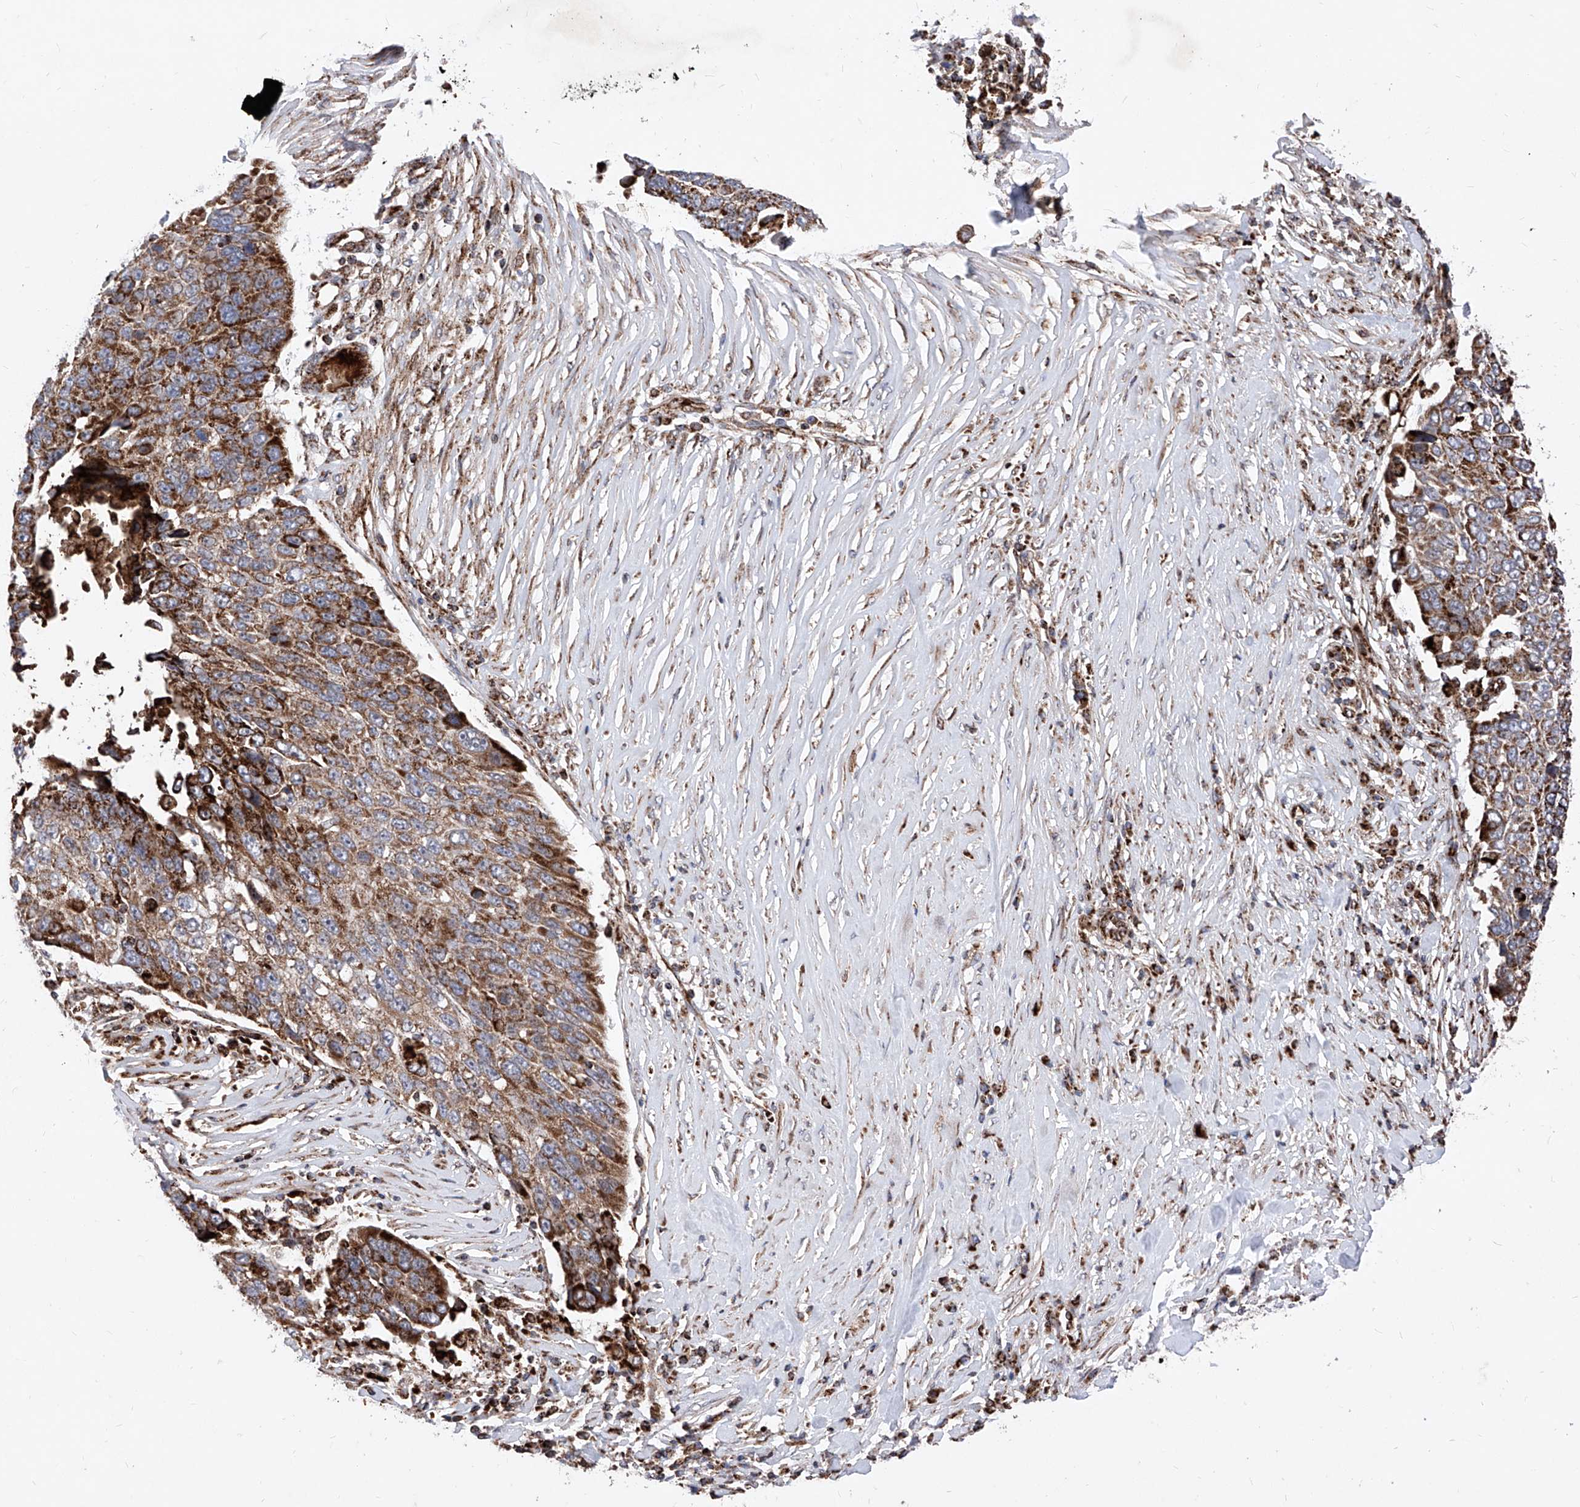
{"staining": {"intensity": "strong", "quantity": ">75%", "location": "cytoplasmic/membranous"}, "tissue": "lung cancer", "cell_type": "Tumor cells", "image_type": "cancer", "snomed": [{"axis": "morphology", "description": "Squamous cell carcinoma, NOS"}, {"axis": "topography", "description": "Lung"}], "caption": "Strong cytoplasmic/membranous expression is identified in approximately >75% of tumor cells in squamous cell carcinoma (lung).", "gene": "SEMA6A", "patient": {"sex": "male", "age": 66}}